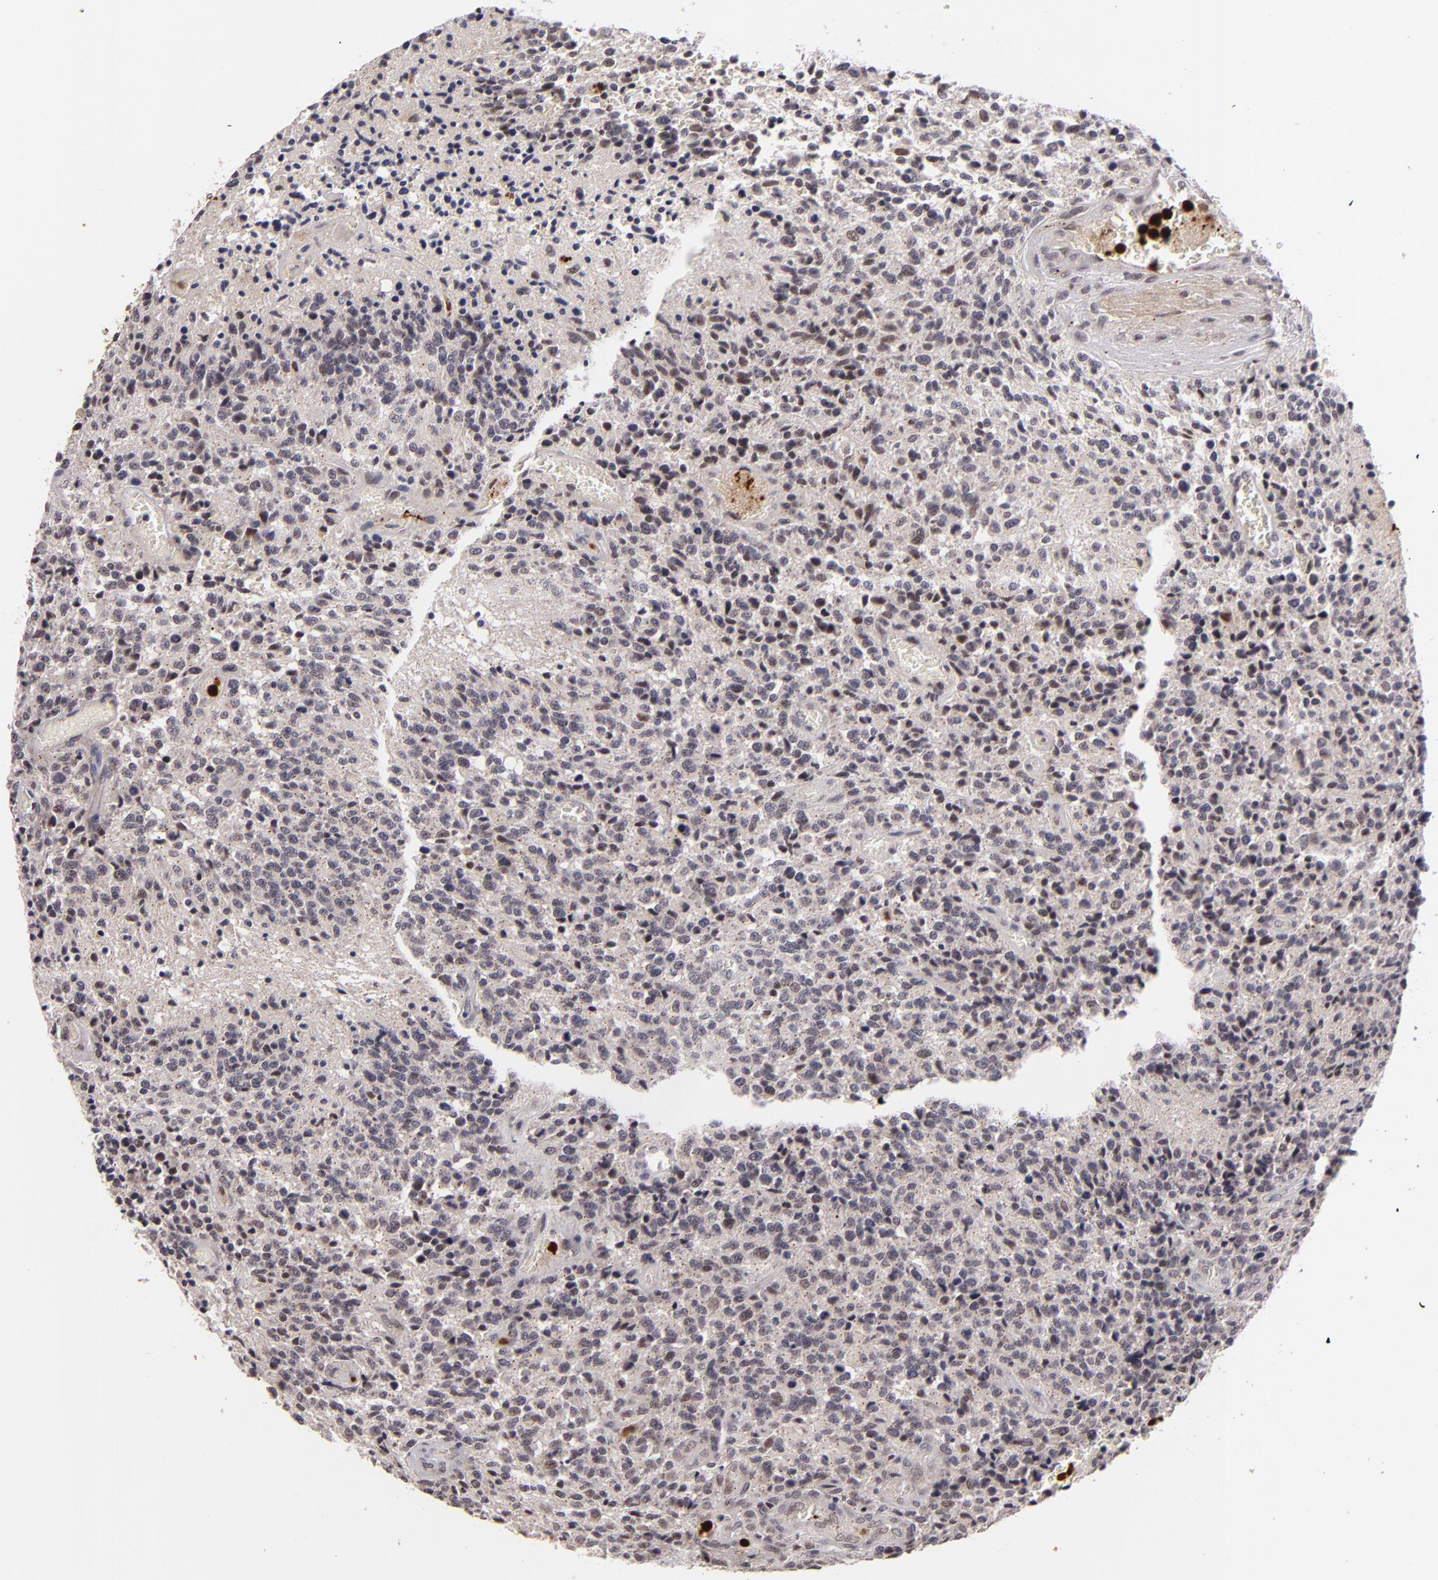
{"staining": {"intensity": "weak", "quantity": "<25%", "location": "nuclear"}, "tissue": "glioma", "cell_type": "Tumor cells", "image_type": "cancer", "snomed": [{"axis": "morphology", "description": "Glioma, malignant, High grade"}, {"axis": "topography", "description": "Brain"}], "caption": "High-grade glioma (malignant) was stained to show a protein in brown. There is no significant positivity in tumor cells.", "gene": "RXRG", "patient": {"sex": "male", "age": 36}}